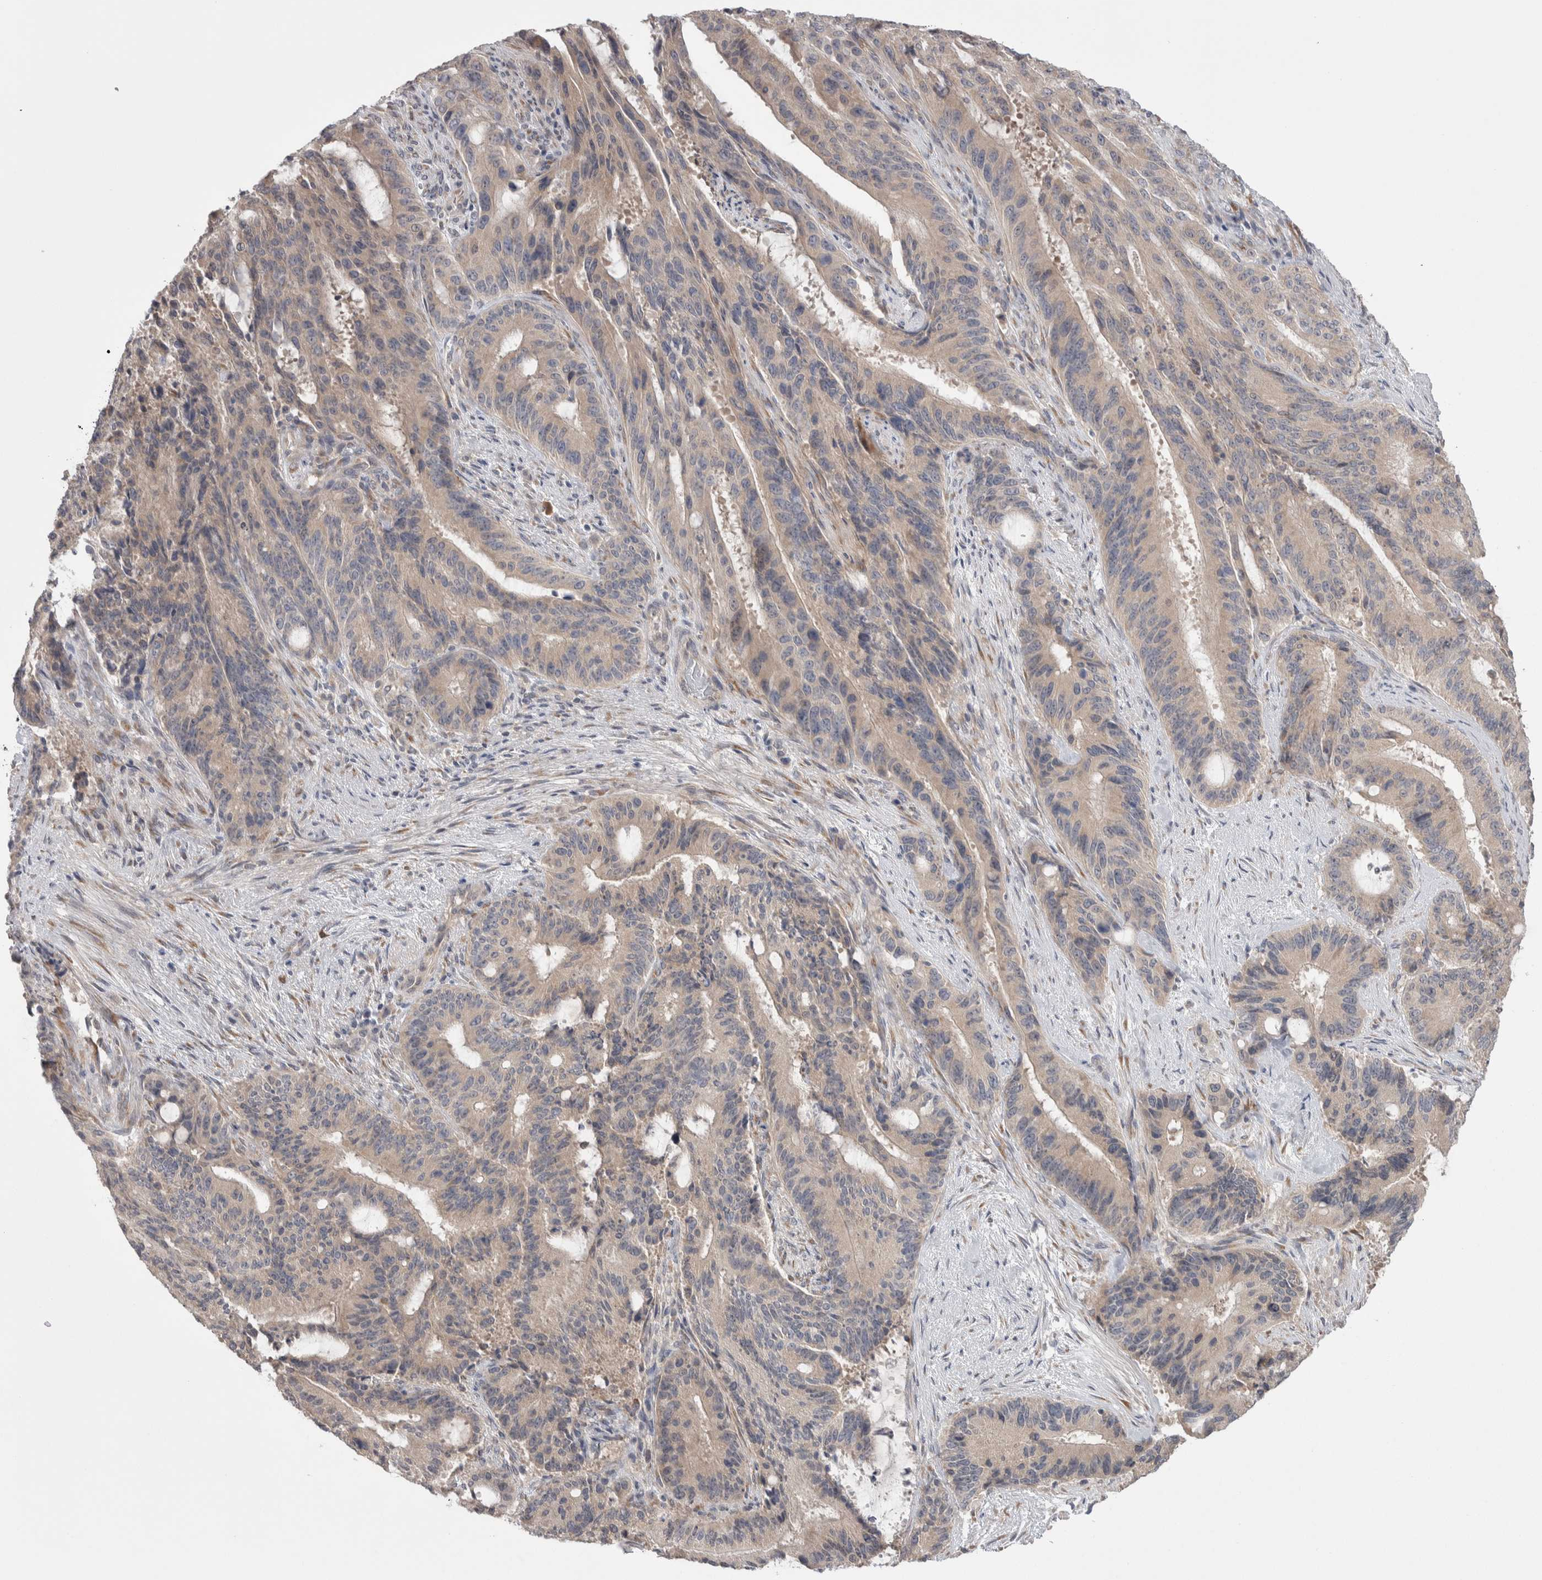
{"staining": {"intensity": "weak", "quantity": ">75%", "location": "cytoplasmic/membranous"}, "tissue": "liver cancer", "cell_type": "Tumor cells", "image_type": "cancer", "snomed": [{"axis": "morphology", "description": "Normal tissue, NOS"}, {"axis": "morphology", "description": "Cholangiocarcinoma"}, {"axis": "topography", "description": "Liver"}, {"axis": "topography", "description": "Peripheral nerve tissue"}], "caption": "Human liver cancer (cholangiocarcinoma) stained for a protein (brown) exhibits weak cytoplasmic/membranous positive positivity in approximately >75% of tumor cells.", "gene": "CUL2", "patient": {"sex": "female", "age": 73}}